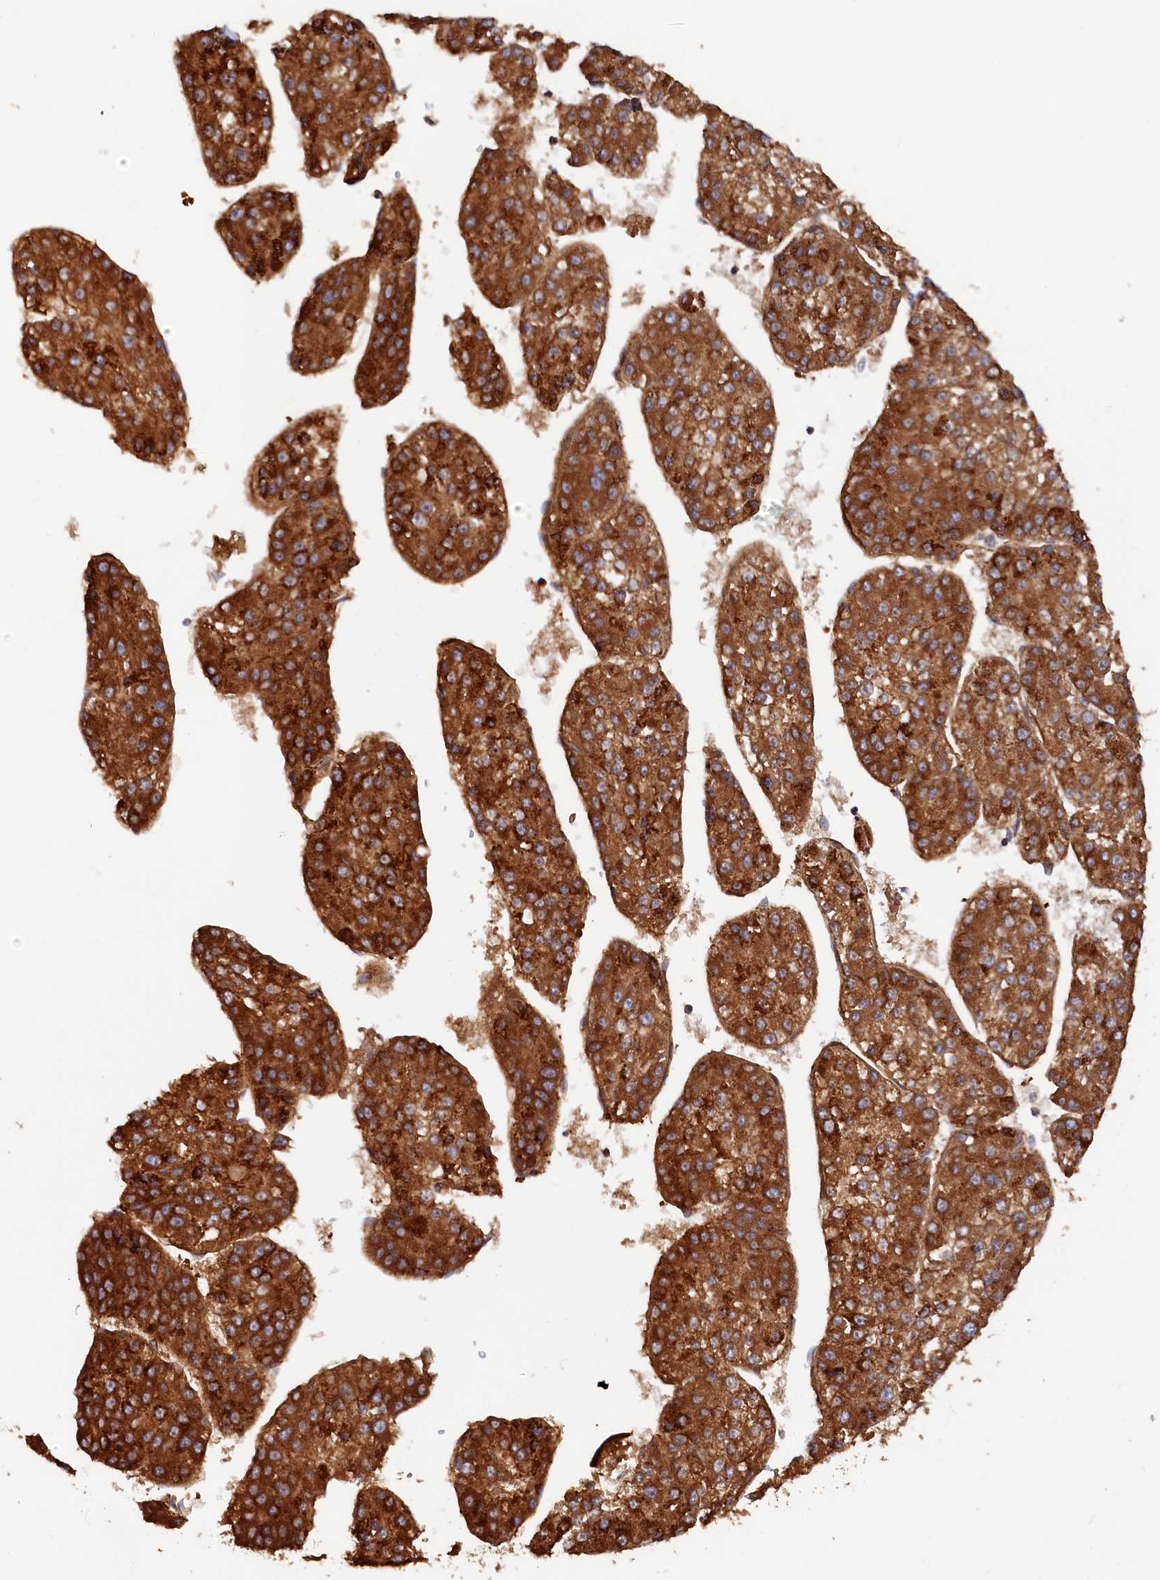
{"staining": {"intensity": "strong", "quantity": ">75%", "location": "cytoplasmic/membranous"}, "tissue": "liver cancer", "cell_type": "Tumor cells", "image_type": "cancer", "snomed": [{"axis": "morphology", "description": "Carcinoma, Hepatocellular, NOS"}, {"axis": "topography", "description": "Liver"}], "caption": "There is high levels of strong cytoplasmic/membranous staining in tumor cells of liver hepatocellular carcinoma, as demonstrated by immunohistochemical staining (brown color).", "gene": "DUS3L", "patient": {"sex": "female", "age": 73}}